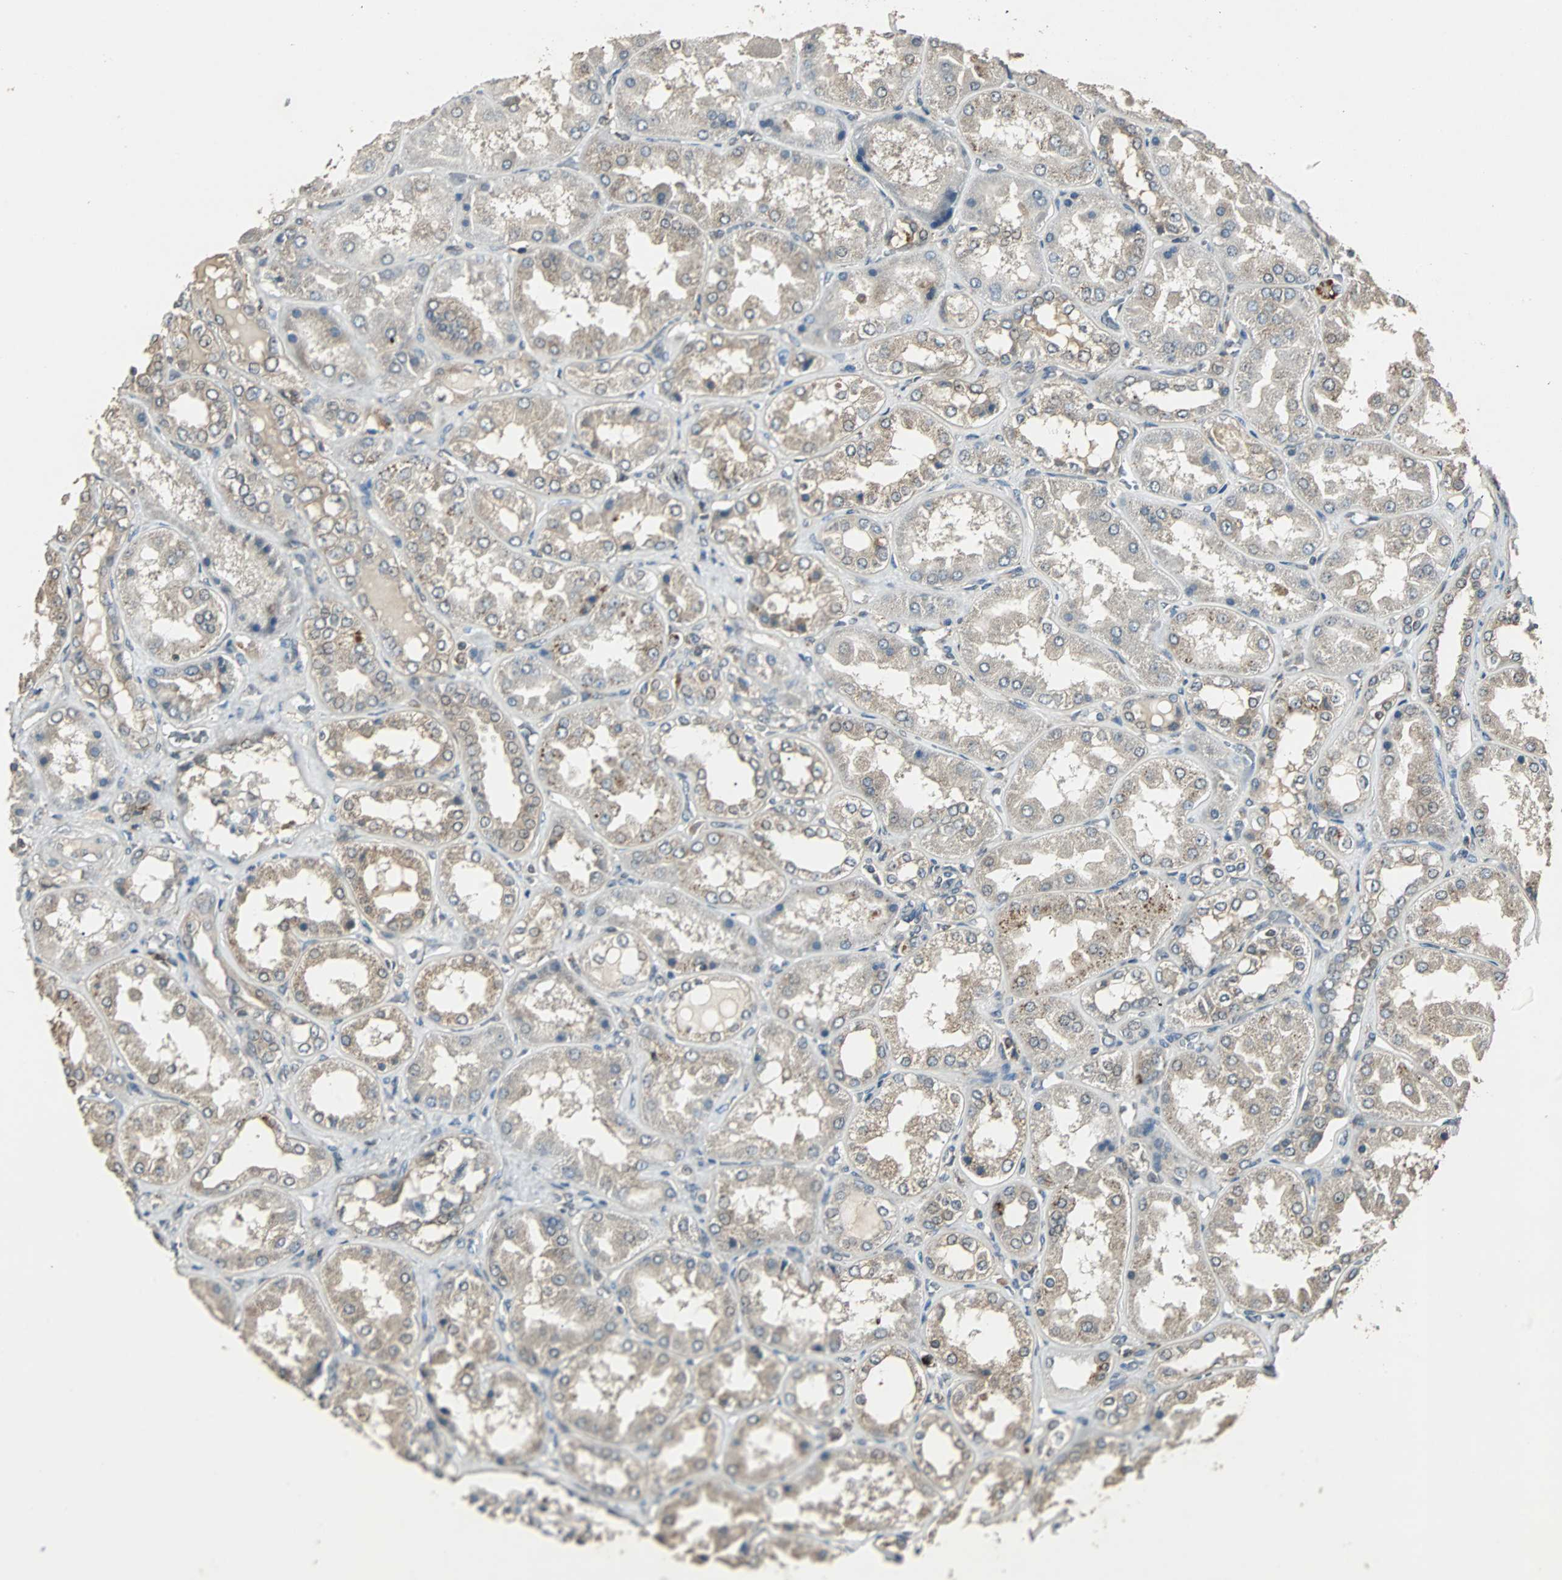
{"staining": {"intensity": "weak", "quantity": "25%-75%", "location": "cytoplasmic/membranous"}, "tissue": "kidney", "cell_type": "Cells in glomeruli", "image_type": "normal", "snomed": [{"axis": "morphology", "description": "Normal tissue, NOS"}, {"axis": "topography", "description": "Kidney"}], "caption": "Kidney stained with DAB IHC reveals low levels of weak cytoplasmic/membranous expression in approximately 25%-75% of cells in glomeruli. Immunohistochemistry stains the protein in brown and the nuclei are stained blue.", "gene": "ABHD2", "patient": {"sex": "female", "age": 56}}